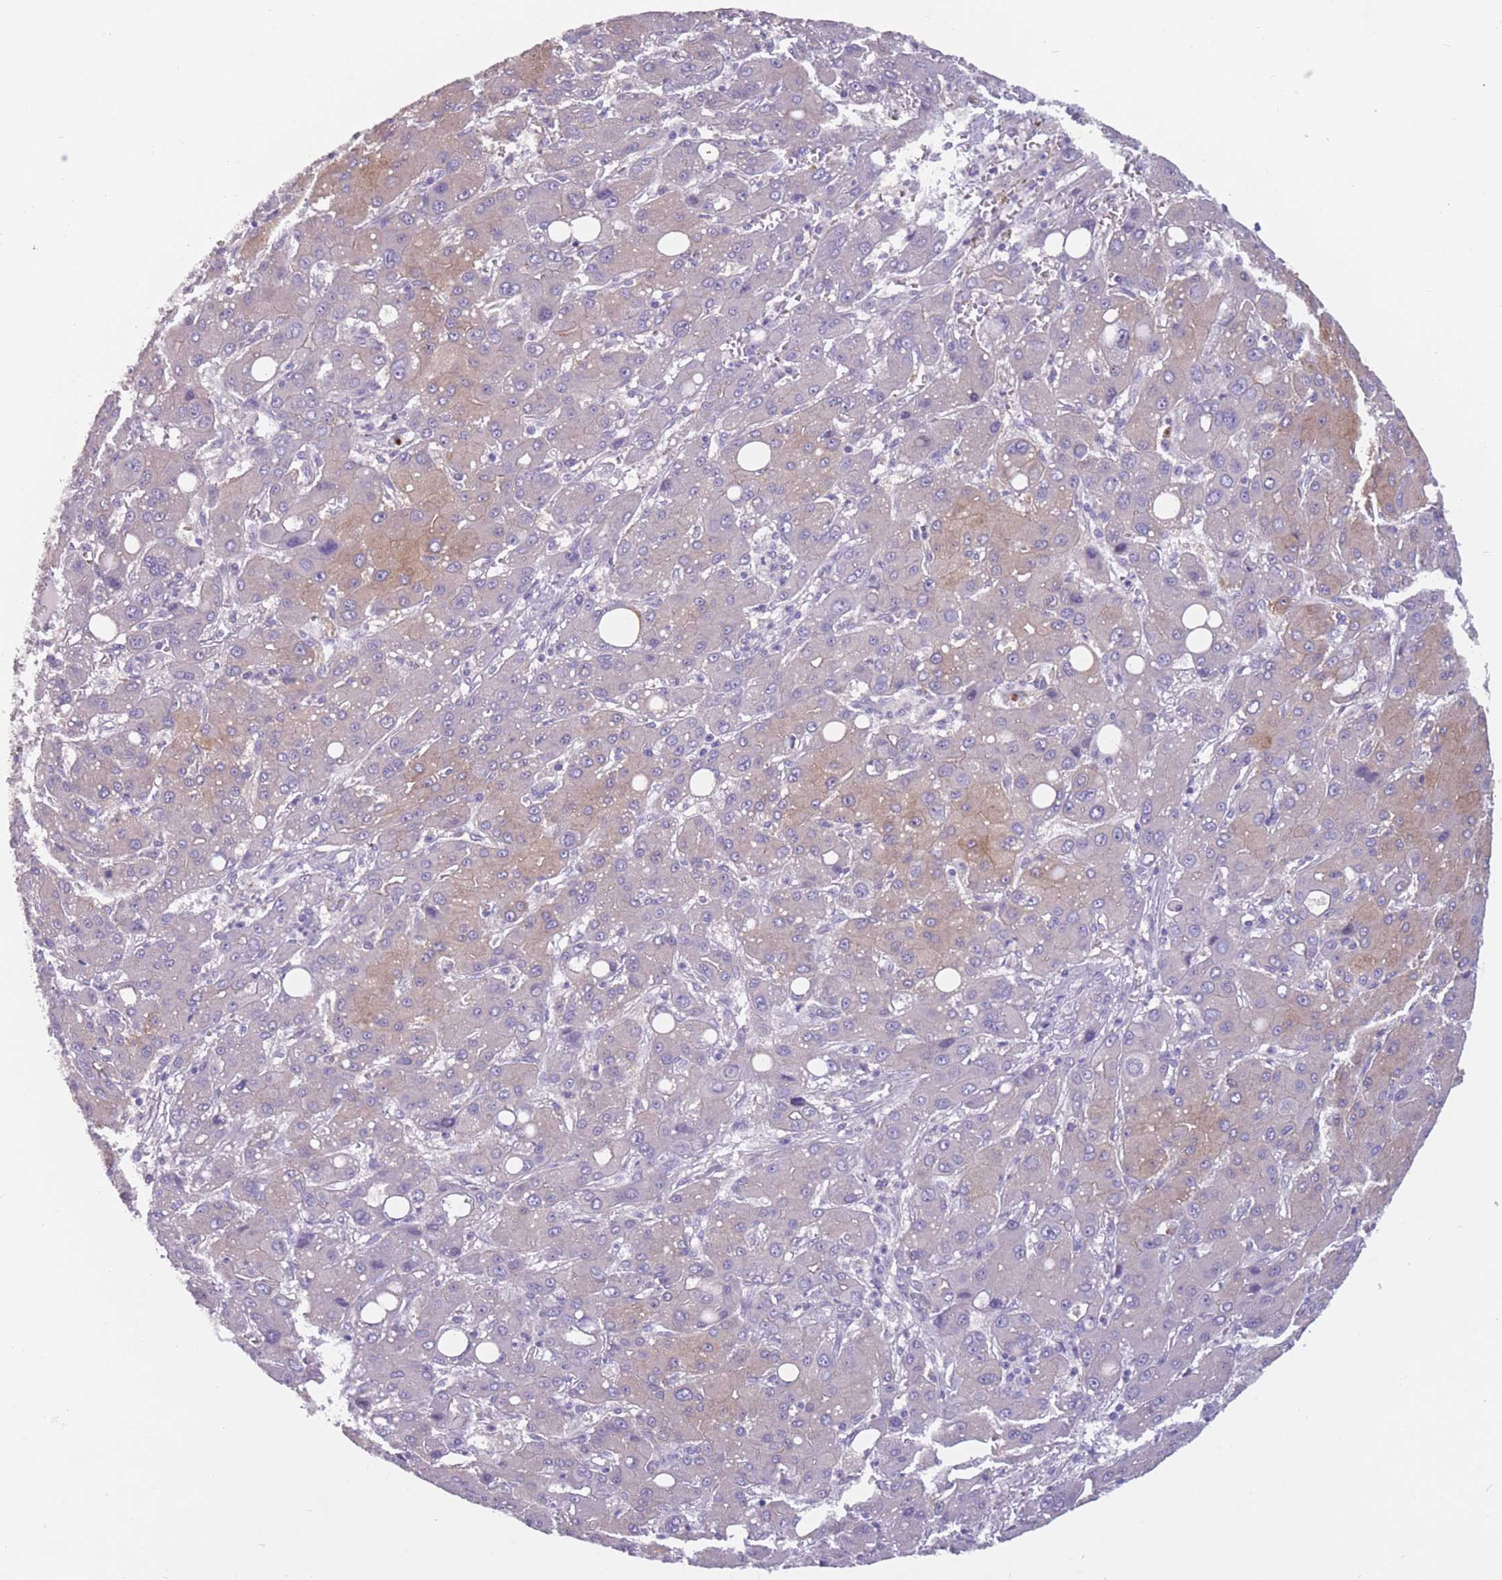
{"staining": {"intensity": "moderate", "quantity": "<25%", "location": "cytoplasmic/membranous"}, "tissue": "liver cancer", "cell_type": "Tumor cells", "image_type": "cancer", "snomed": [{"axis": "morphology", "description": "Carcinoma, Hepatocellular, NOS"}, {"axis": "topography", "description": "Liver"}], "caption": "A photomicrograph showing moderate cytoplasmic/membranous positivity in approximately <25% of tumor cells in liver hepatocellular carcinoma, as visualized by brown immunohistochemical staining.", "gene": "FAM83F", "patient": {"sex": "male", "age": 55}}